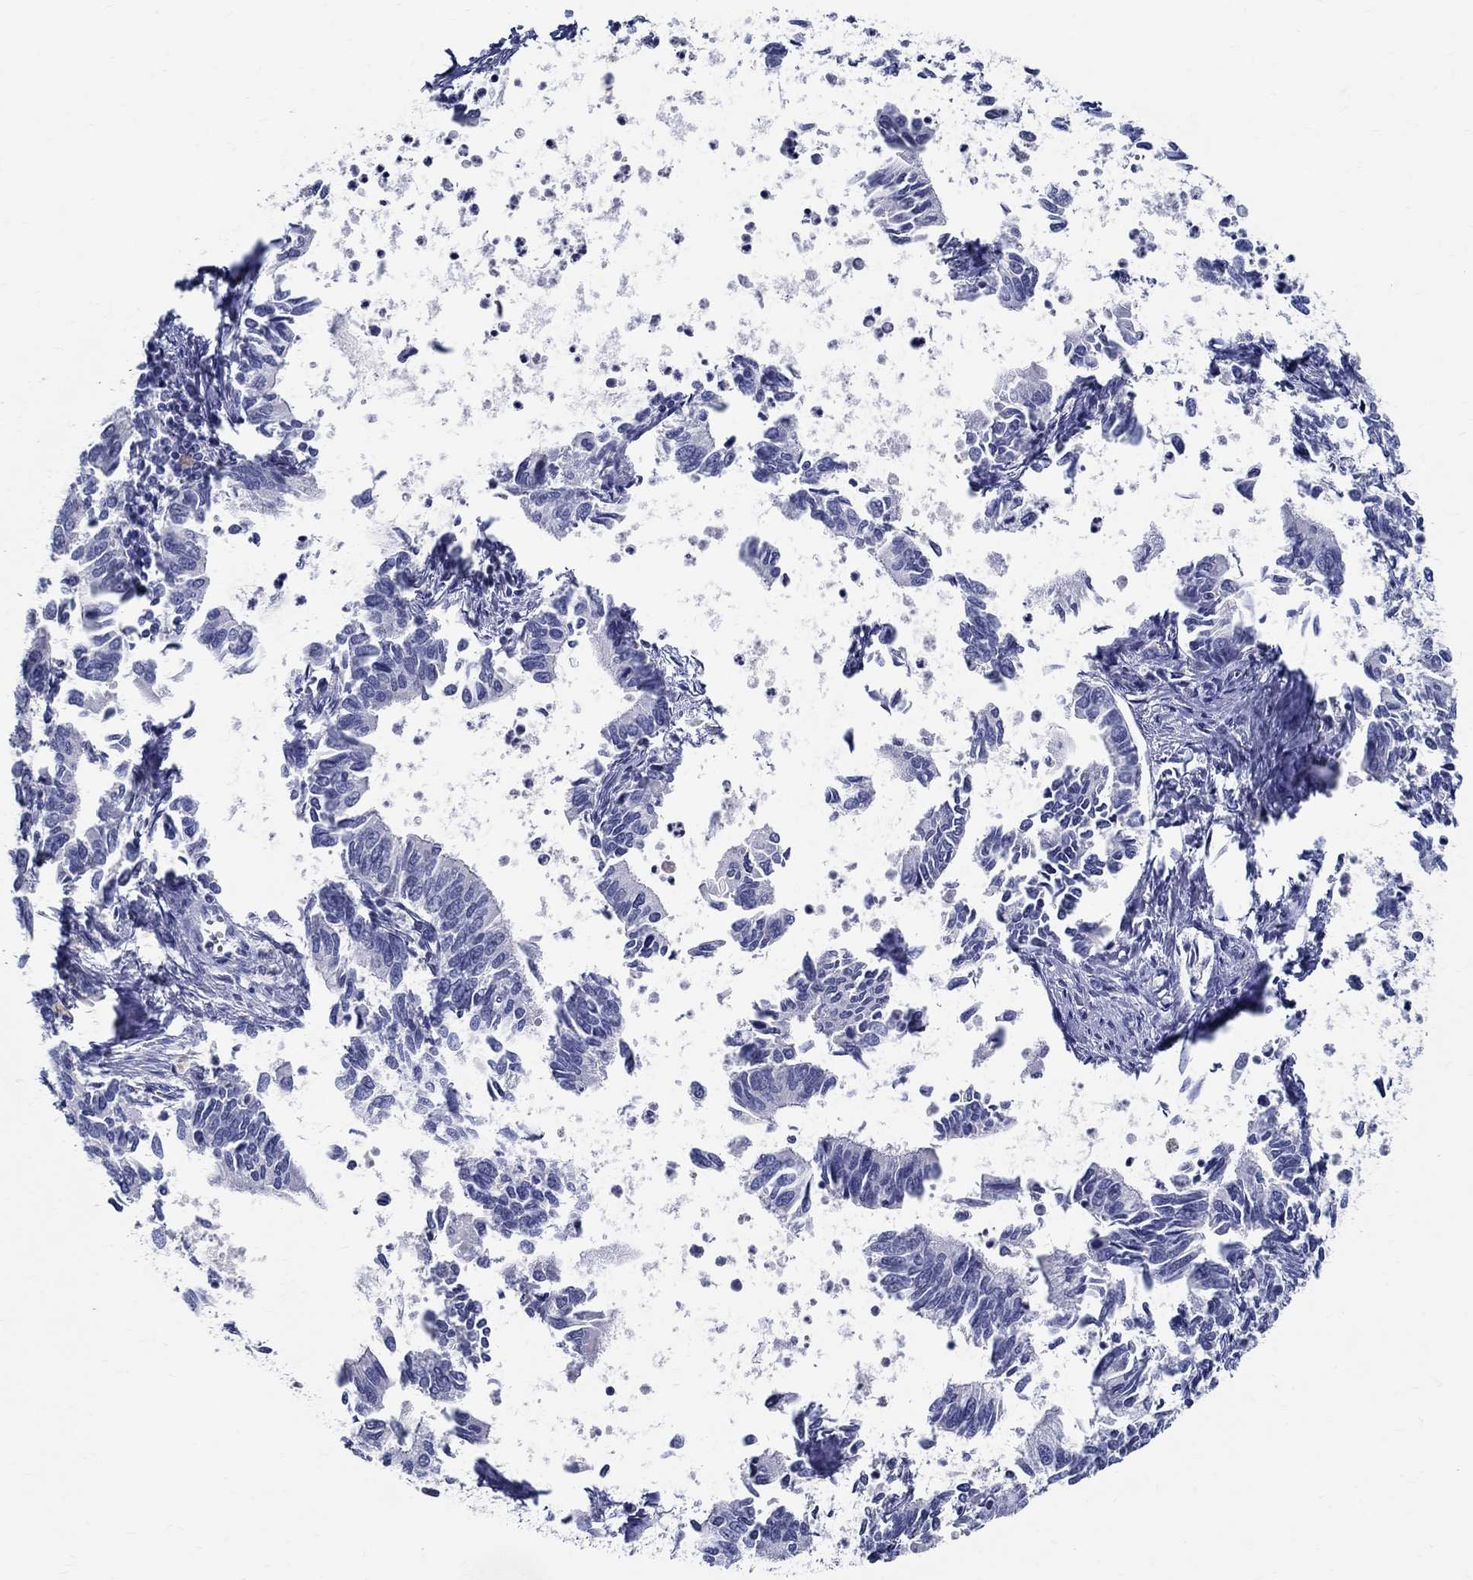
{"staining": {"intensity": "negative", "quantity": "none", "location": "none"}, "tissue": "cervical cancer", "cell_type": "Tumor cells", "image_type": "cancer", "snomed": [{"axis": "morphology", "description": "Adenocarcinoma, NOS"}, {"axis": "topography", "description": "Cervix"}], "caption": "DAB (3,3'-diaminobenzidine) immunohistochemical staining of adenocarcinoma (cervical) shows no significant expression in tumor cells.", "gene": "CETN1", "patient": {"sex": "female", "age": 42}}